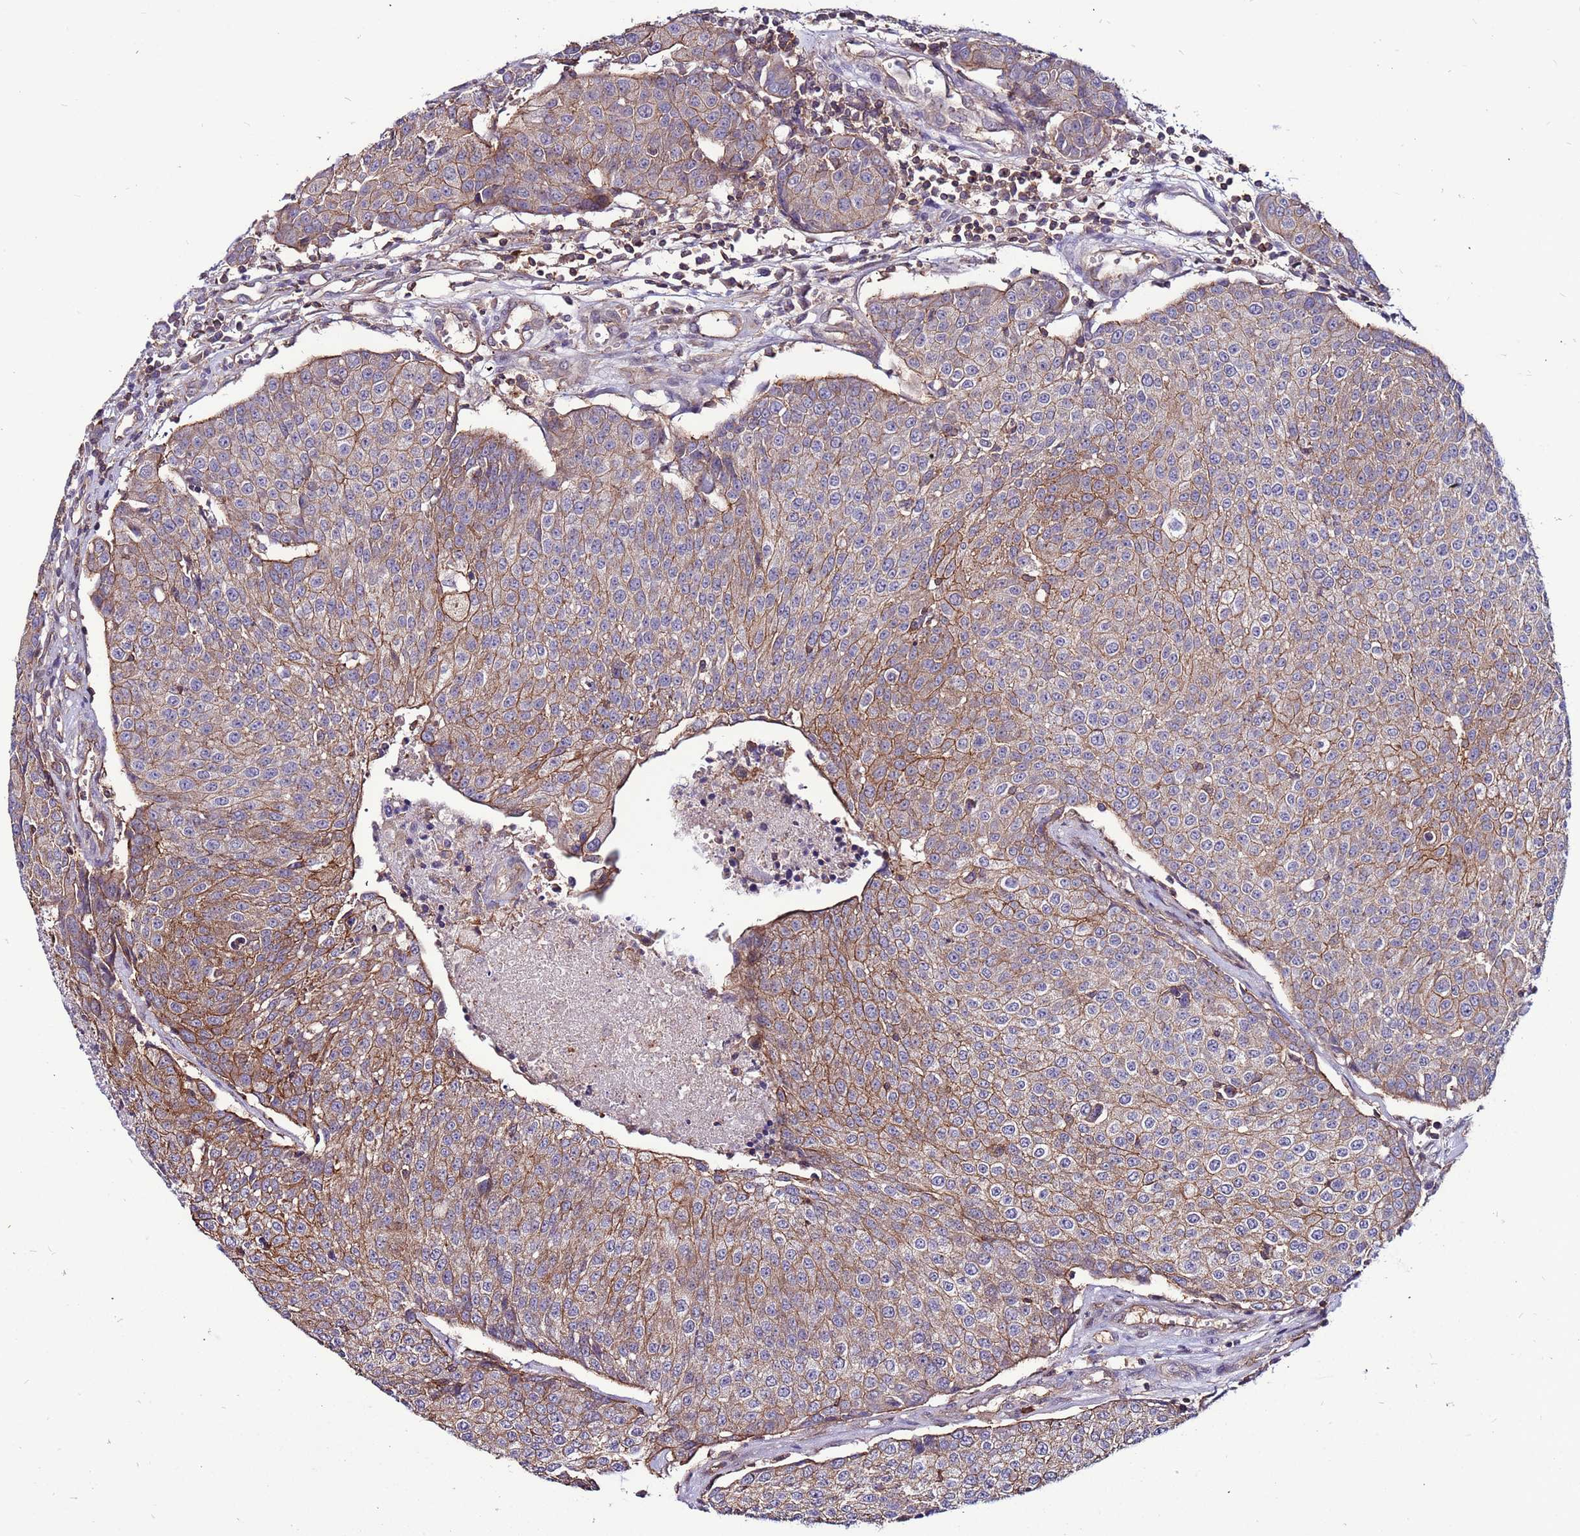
{"staining": {"intensity": "moderate", "quantity": "25%-75%", "location": "cytoplasmic/membranous"}, "tissue": "urothelial cancer", "cell_type": "Tumor cells", "image_type": "cancer", "snomed": [{"axis": "morphology", "description": "Urothelial carcinoma, High grade"}, {"axis": "topography", "description": "Urinary bladder"}], "caption": "A micrograph of urothelial cancer stained for a protein demonstrates moderate cytoplasmic/membranous brown staining in tumor cells. Ihc stains the protein in brown and the nuclei are stained blue.", "gene": "NRN1L", "patient": {"sex": "female", "age": 85}}